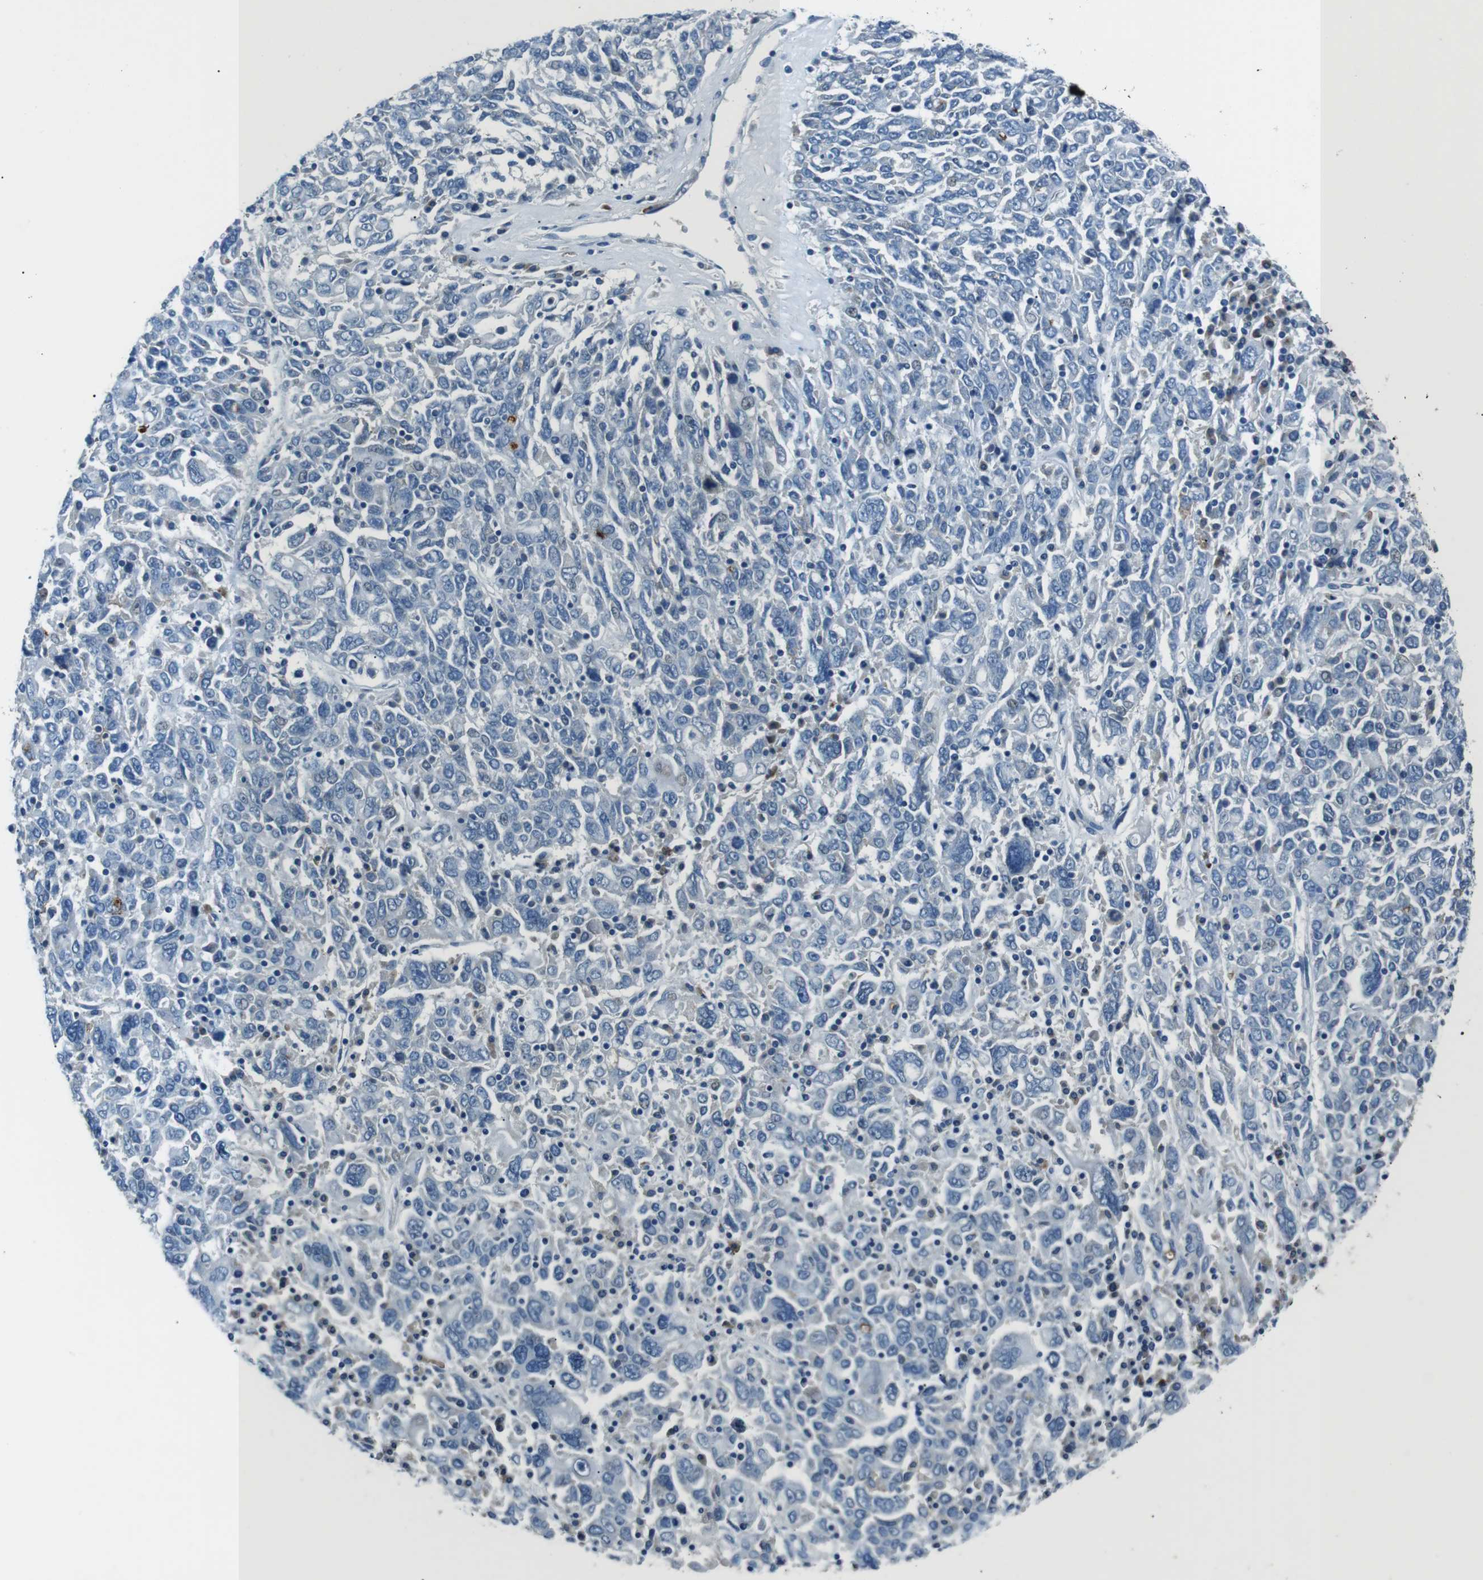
{"staining": {"intensity": "negative", "quantity": "none", "location": "none"}, "tissue": "ovarian cancer", "cell_type": "Tumor cells", "image_type": "cancer", "snomed": [{"axis": "morphology", "description": "Carcinoma, endometroid"}, {"axis": "topography", "description": "Ovary"}], "caption": "Immunohistochemistry of human endometroid carcinoma (ovarian) shows no positivity in tumor cells. (DAB immunohistochemistry (IHC), high magnification).", "gene": "ST6GAL1", "patient": {"sex": "female", "age": 62}}